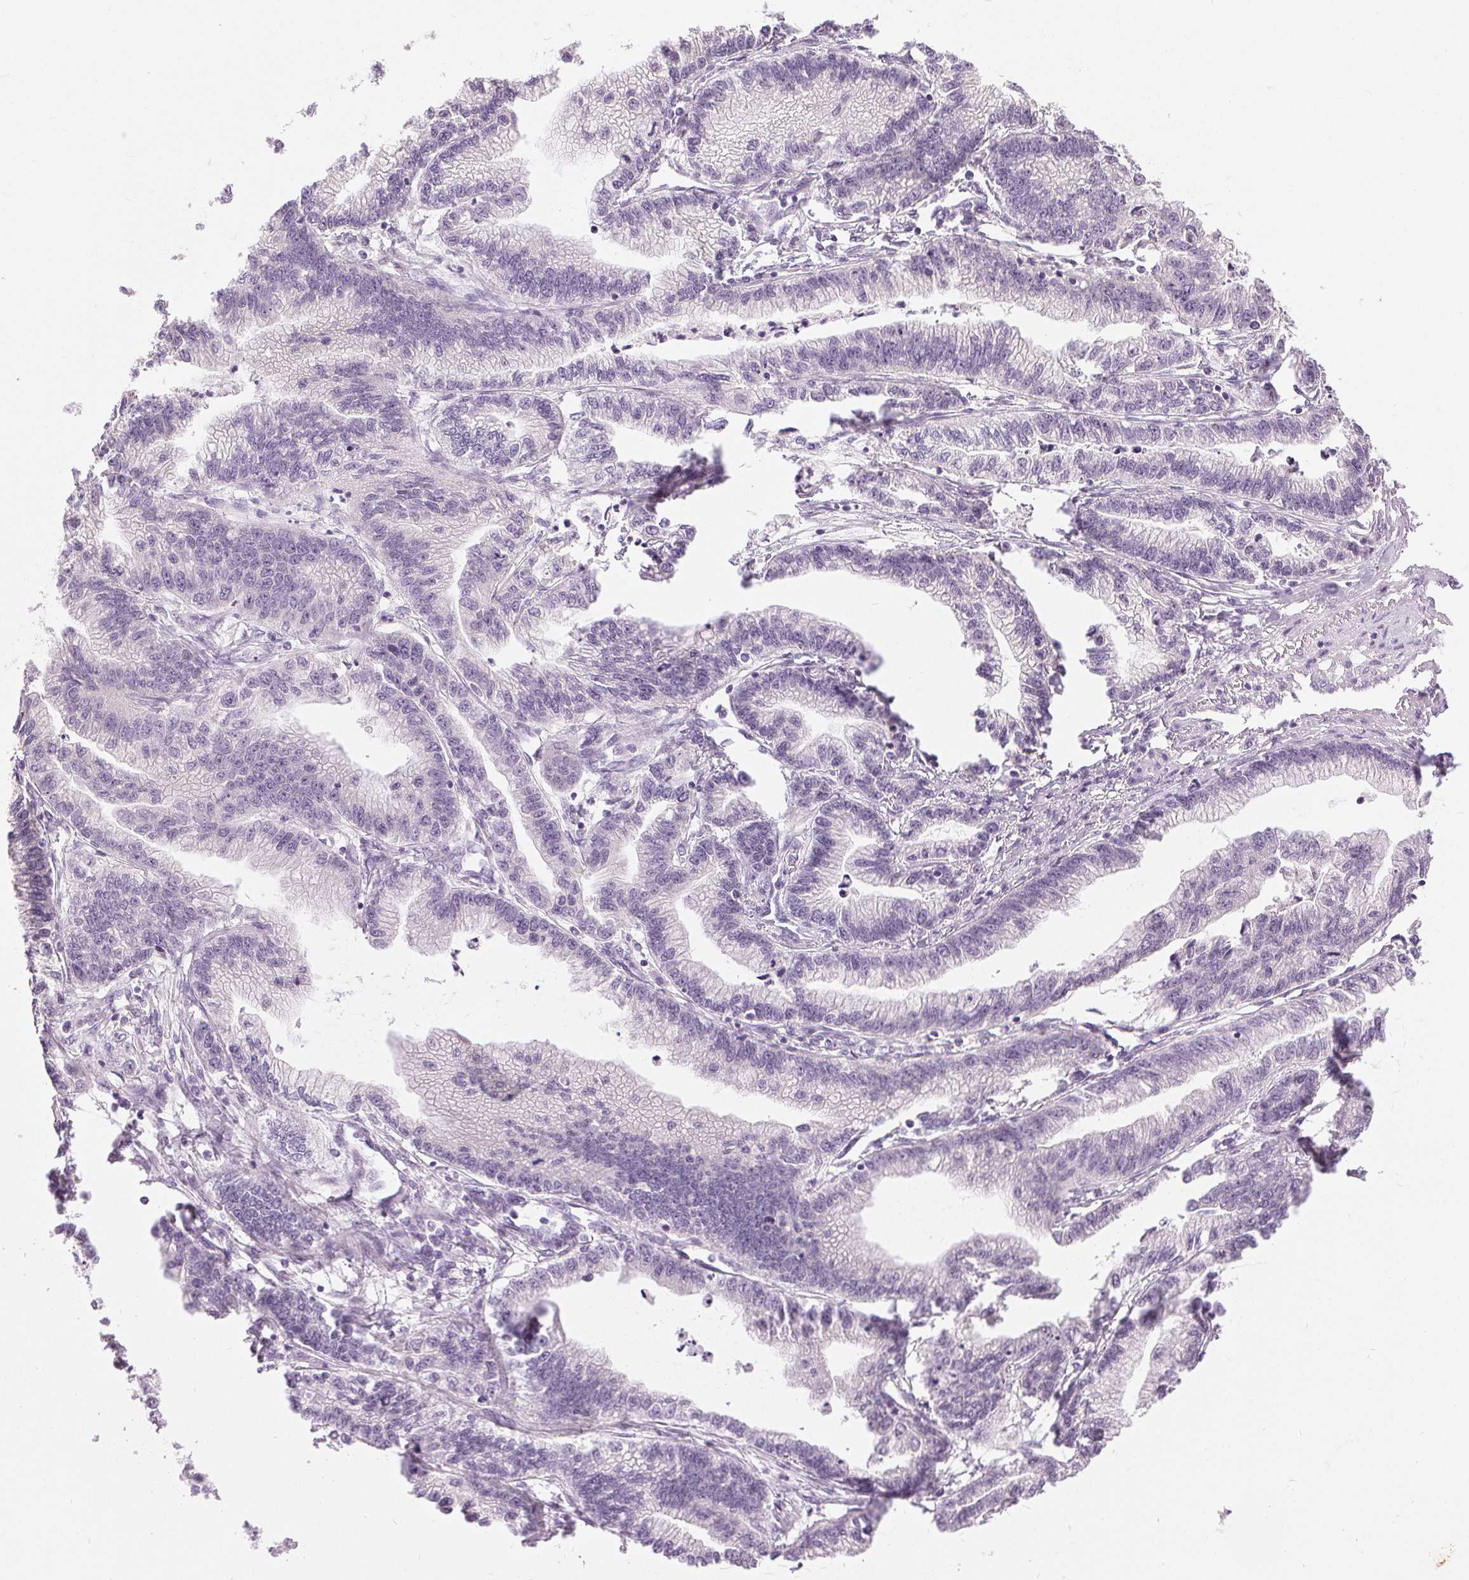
{"staining": {"intensity": "negative", "quantity": "none", "location": "none"}, "tissue": "stomach cancer", "cell_type": "Tumor cells", "image_type": "cancer", "snomed": [{"axis": "morphology", "description": "Adenocarcinoma, NOS"}, {"axis": "topography", "description": "Stomach"}], "caption": "Tumor cells show no significant protein staining in adenocarcinoma (stomach).", "gene": "DSG3", "patient": {"sex": "male", "age": 83}}